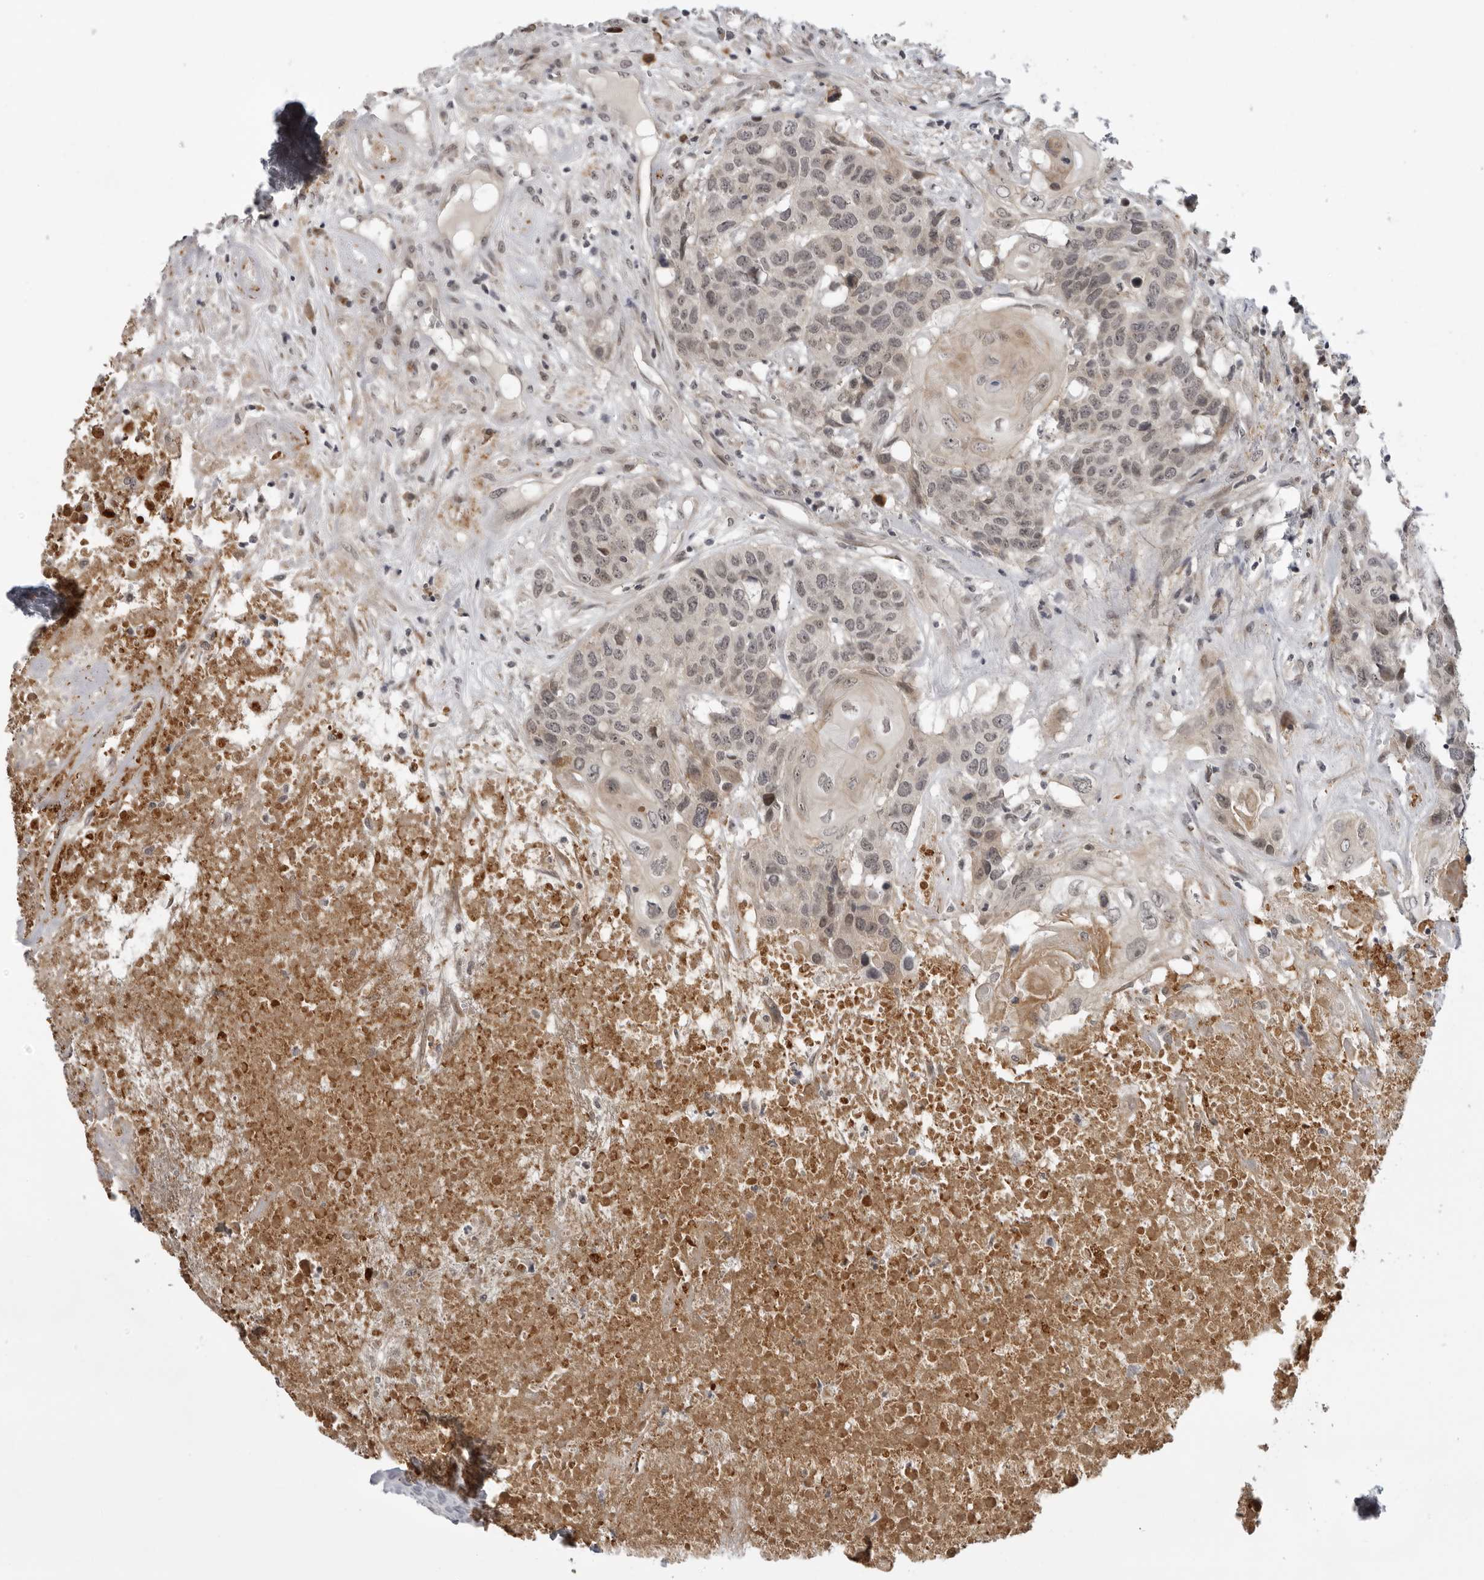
{"staining": {"intensity": "negative", "quantity": "none", "location": "none"}, "tissue": "head and neck cancer", "cell_type": "Tumor cells", "image_type": "cancer", "snomed": [{"axis": "morphology", "description": "Squamous cell carcinoma, NOS"}, {"axis": "topography", "description": "Head-Neck"}], "caption": "Immunohistochemistry micrograph of neoplastic tissue: human head and neck cancer (squamous cell carcinoma) stained with DAB demonstrates no significant protein staining in tumor cells.", "gene": "ALPK2", "patient": {"sex": "male", "age": 66}}